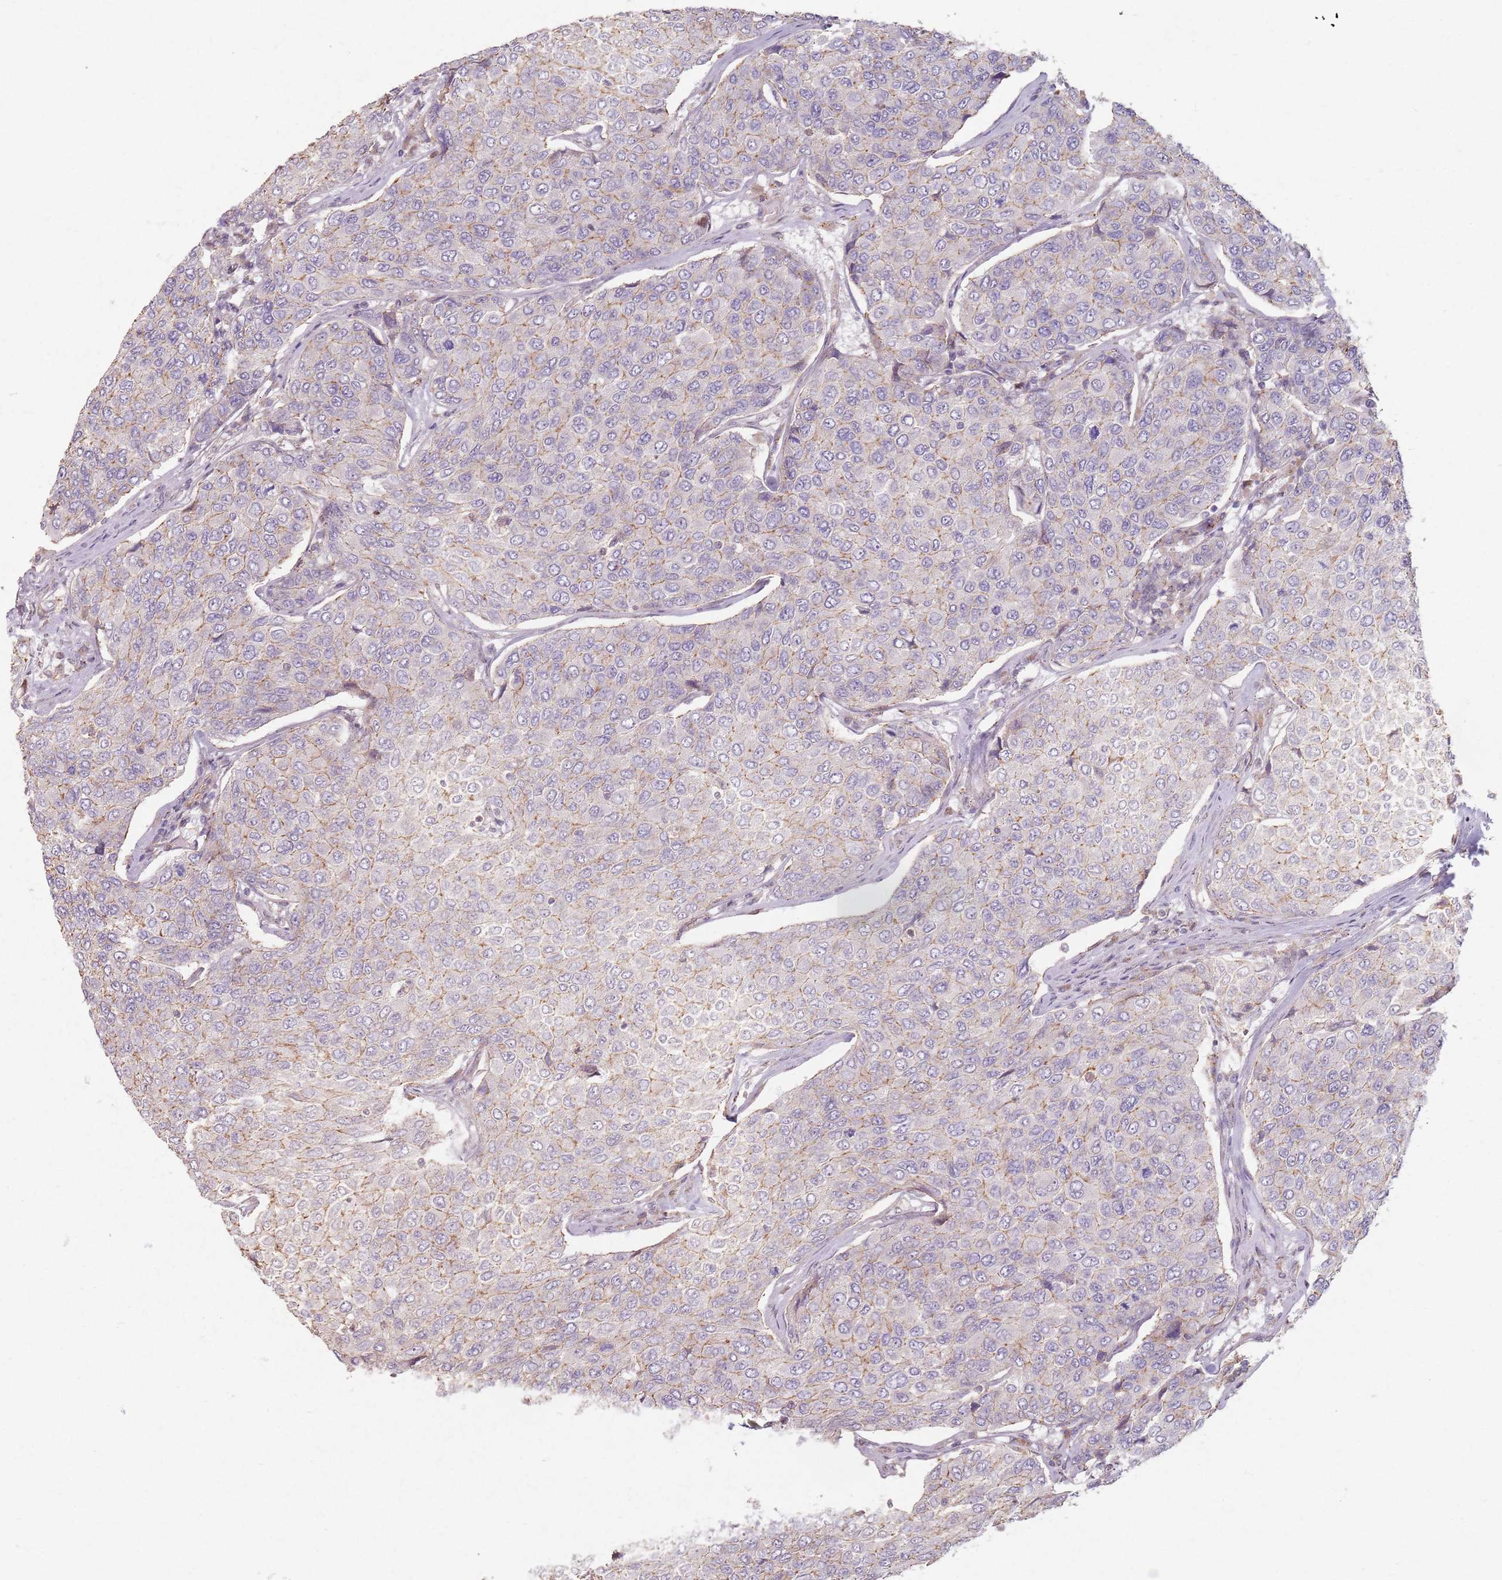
{"staining": {"intensity": "weak", "quantity": "25%-75%", "location": "cytoplasmic/membranous"}, "tissue": "breast cancer", "cell_type": "Tumor cells", "image_type": "cancer", "snomed": [{"axis": "morphology", "description": "Duct carcinoma"}, {"axis": "topography", "description": "Breast"}], "caption": "A brown stain shows weak cytoplasmic/membranous staining of a protein in human breast cancer tumor cells.", "gene": "KCNA5", "patient": {"sex": "female", "age": 55}}